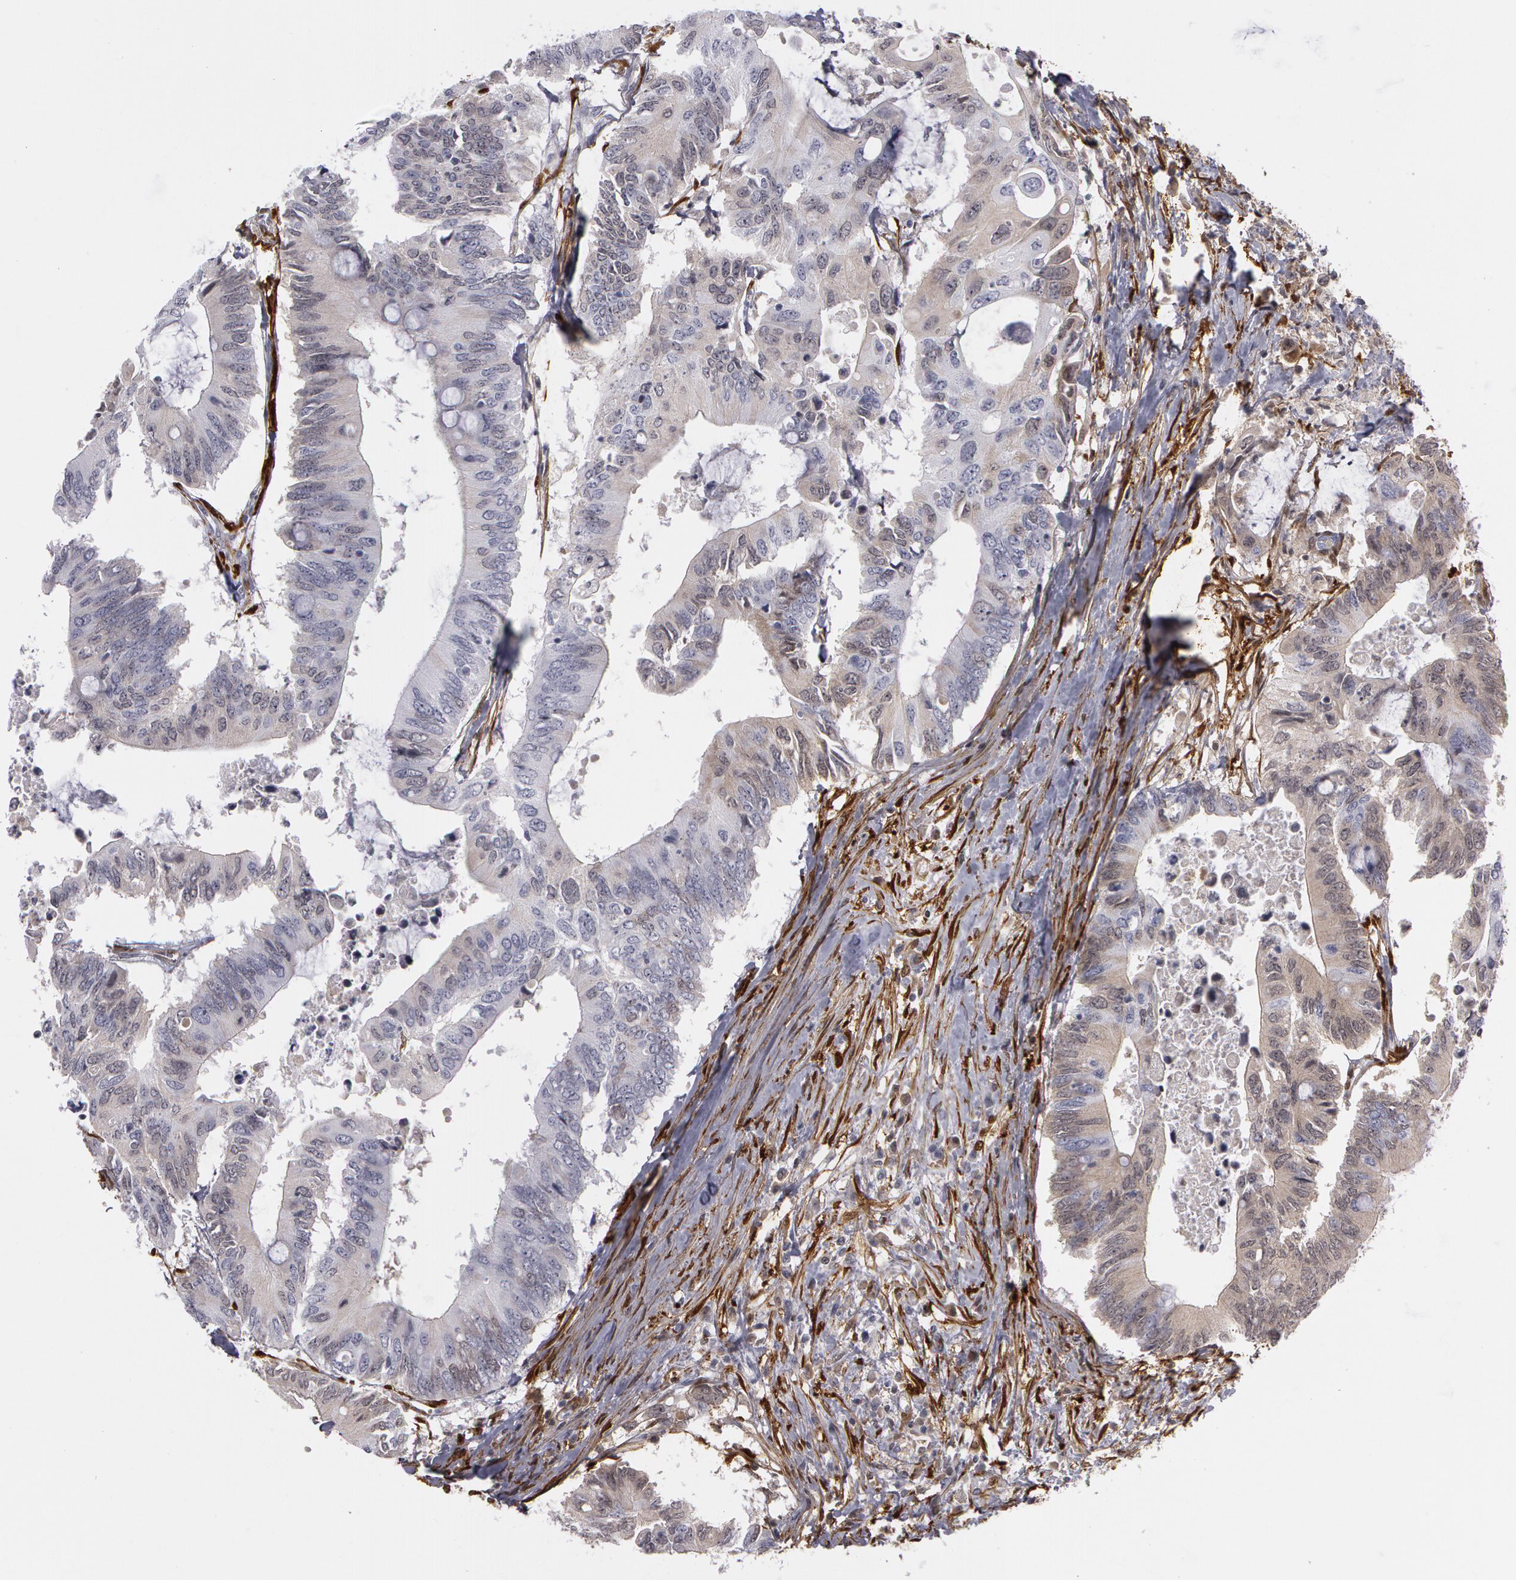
{"staining": {"intensity": "weak", "quantity": "25%-75%", "location": "cytoplasmic/membranous"}, "tissue": "colorectal cancer", "cell_type": "Tumor cells", "image_type": "cancer", "snomed": [{"axis": "morphology", "description": "Adenocarcinoma, NOS"}, {"axis": "topography", "description": "Colon"}], "caption": "The image exhibits staining of colorectal adenocarcinoma, revealing weak cytoplasmic/membranous protein expression (brown color) within tumor cells.", "gene": "TAGLN", "patient": {"sex": "male", "age": 71}}